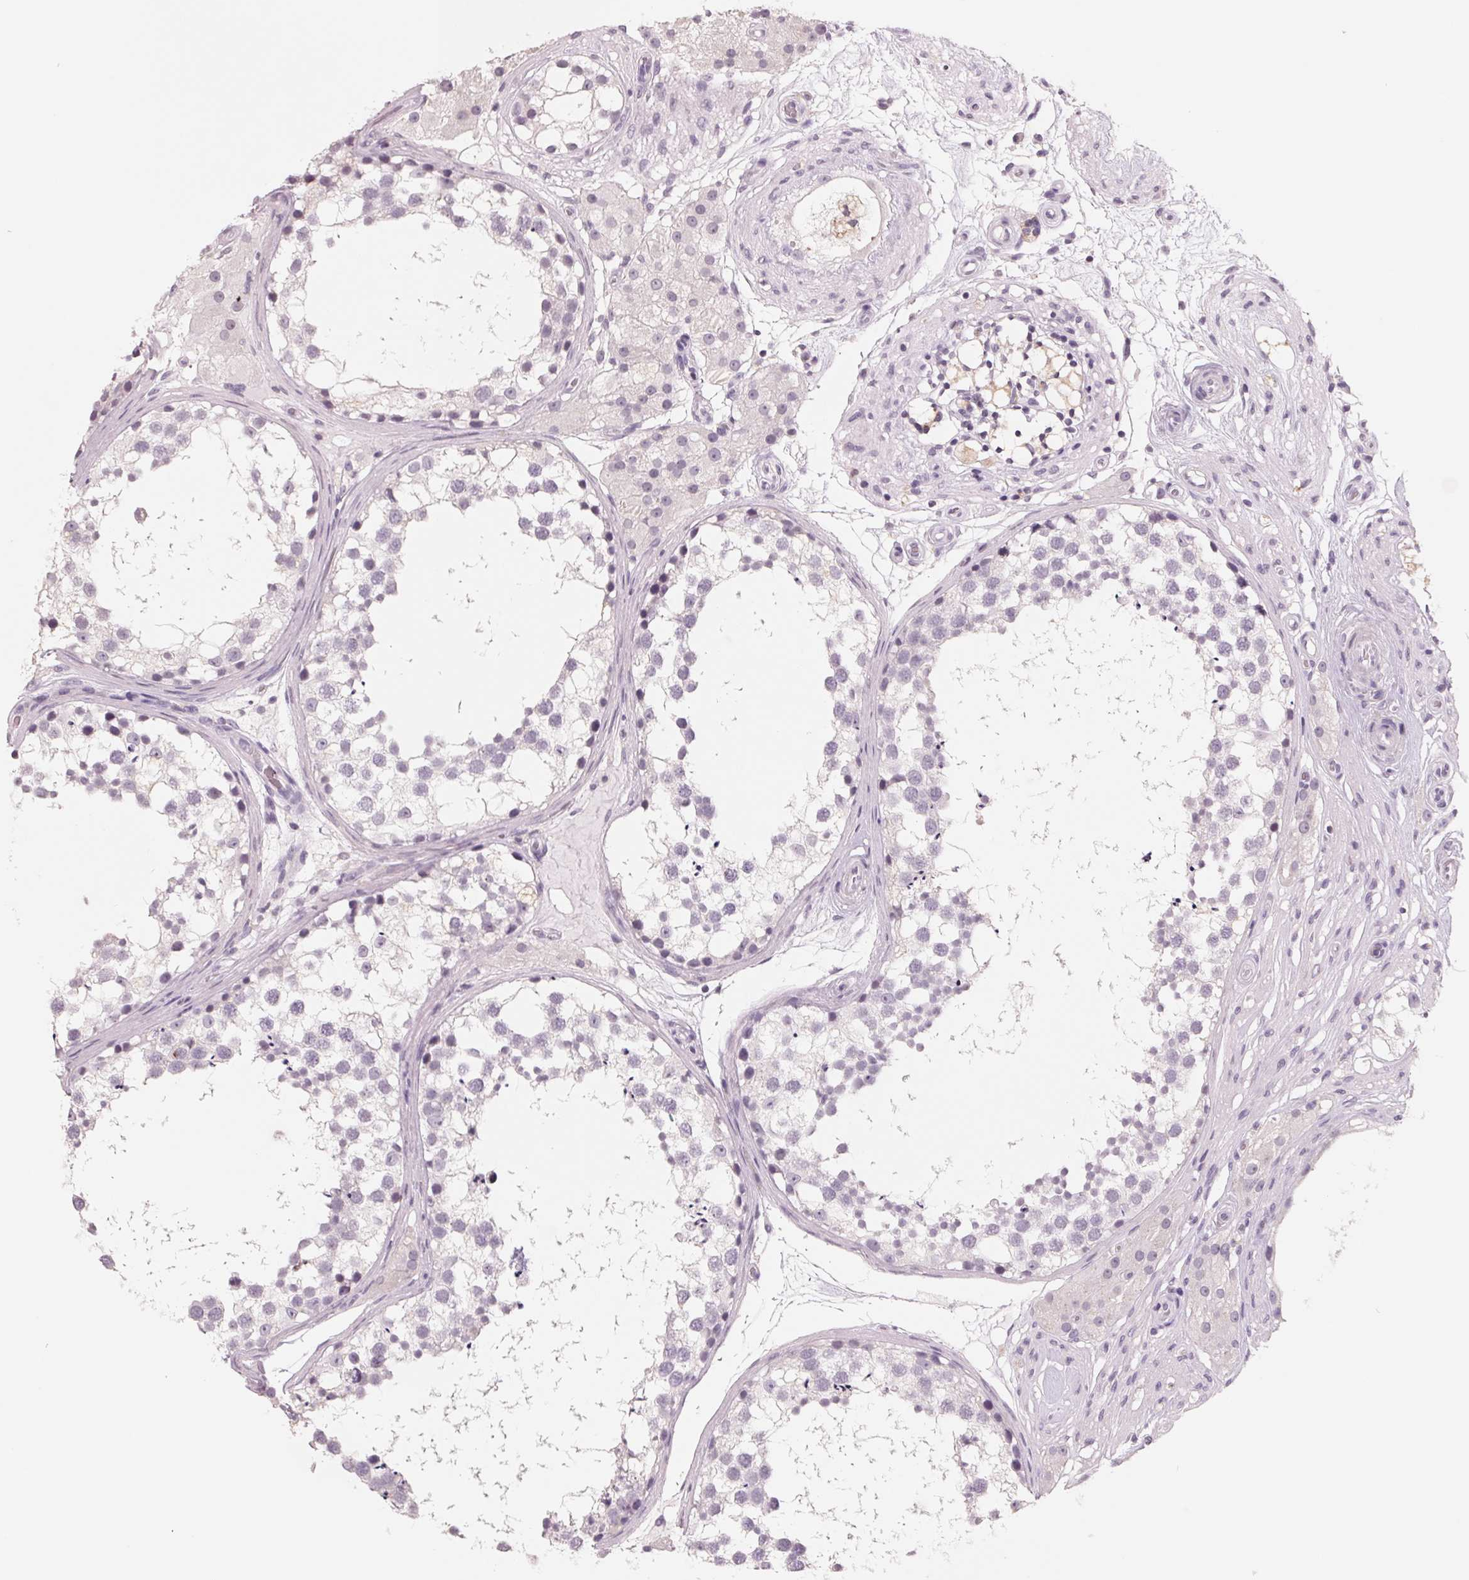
{"staining": {"intensity": "negative", "quantity": "none", "location": "none"}, "tissue": "testis", "cell_type": "Cells in seminiferous ducts", "image_type": "normal", "snomed": [{"axis": "morphology", "description": "Normal tissue, NOS"}, {"axis": "morphology", "description": "Seminoma, NOS"}, {"axis": "topography", "description": "Testis"}], "caption": "The image demonstrates no significant staining in cells in seminiferous ducts of testis. The staining was performed using DAB to visualize the protein expression in brown, while the nuclei were stained in blue with hematoxylin (Magnification: 20x).", "gene": "FTCD", "patient": {"sex": "male", "age": 65}}